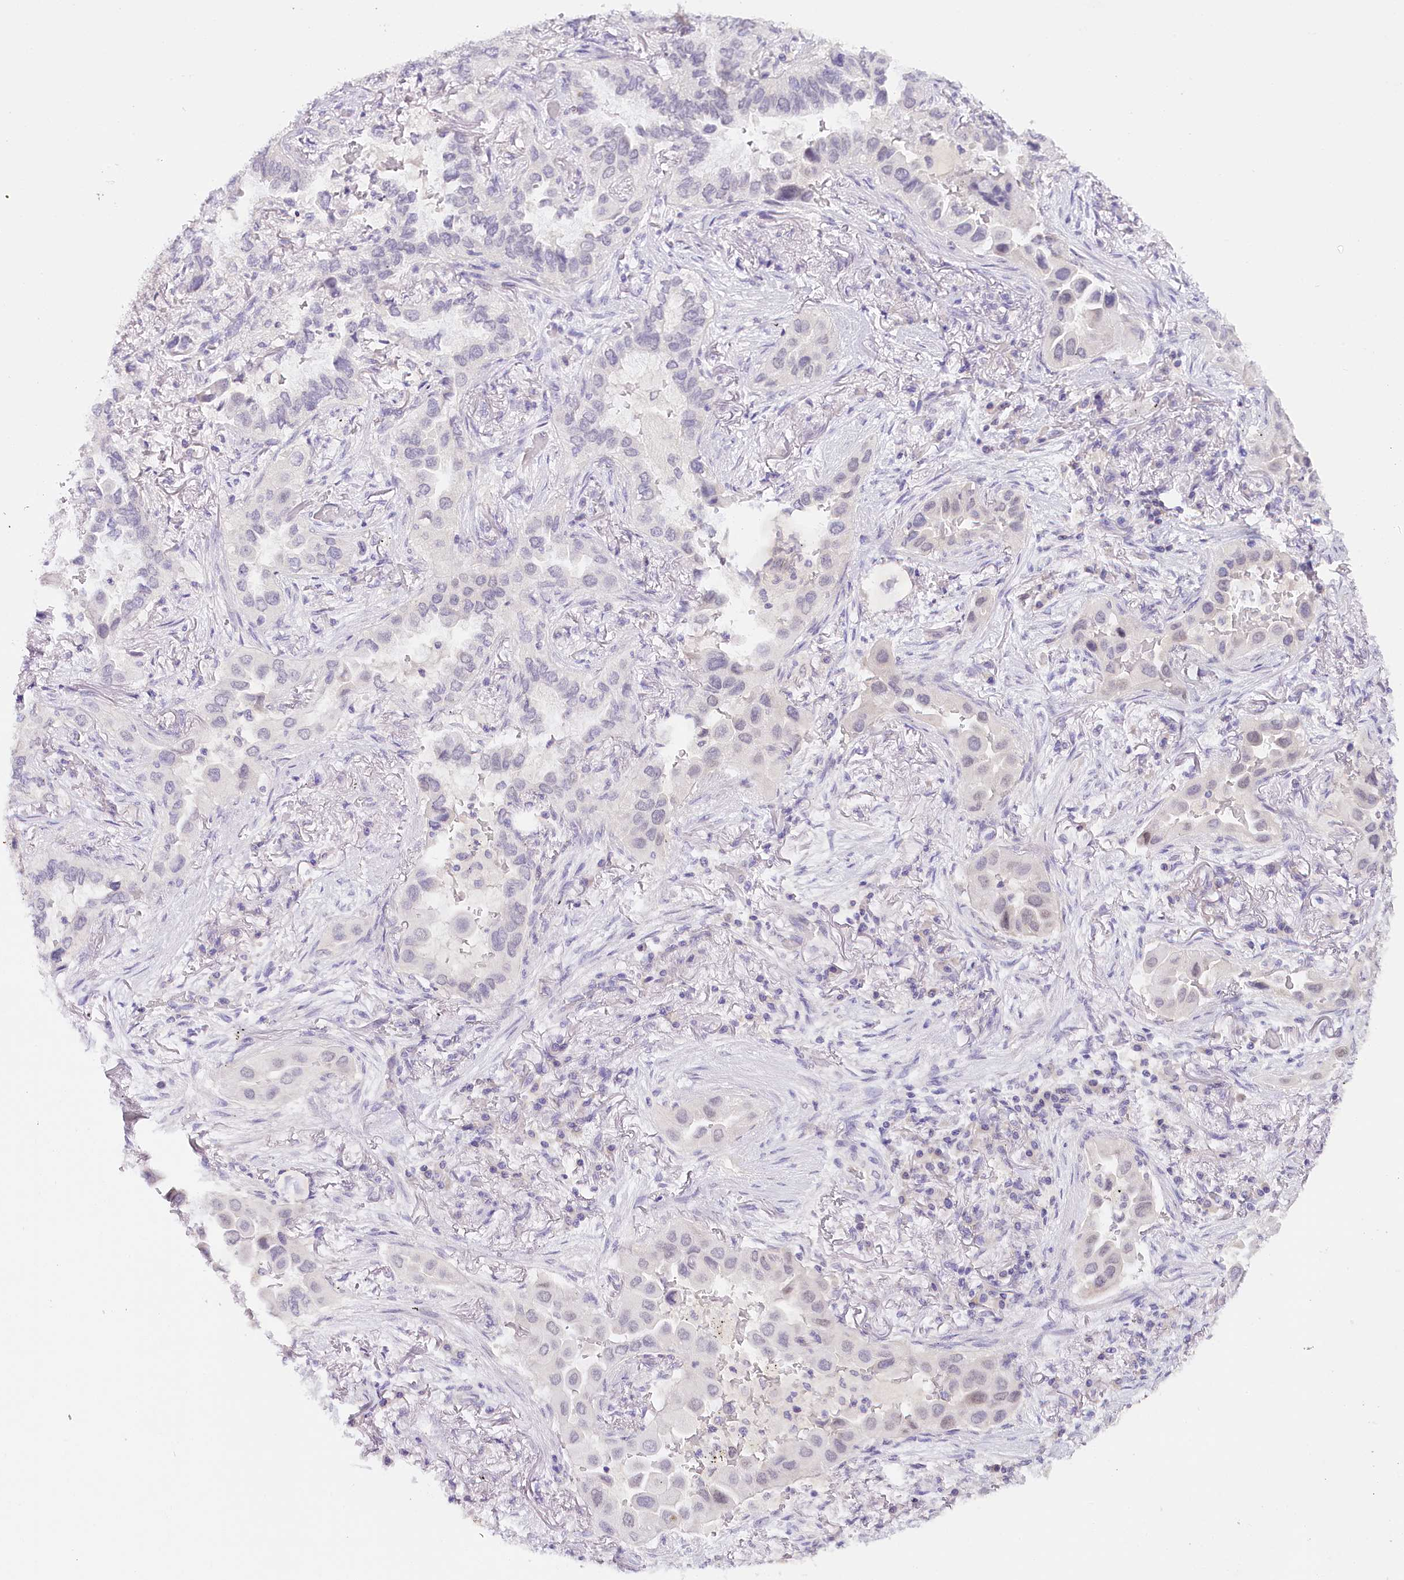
{"staining": {"intensity": "negative", "quantity": "none", "location": "none"}, "tissue": "lung cancer", "cell_type": "Tumor cells", "image_type": "cancer", "snomed": [{"axis": "morphology", "description": "Adenocarcinoma, NOS"}, {"axis": "topography", "description": "Lung"}], "caption": "Immunohistochemistry photomicrograph of human lung cancer (adenocarcinoma) stained for a protein (brown), which shows no staining in tumor cells. (Stains: DAB IHC with hematoxylin counter stain, Microscopy: brightfield microscopy at high magnification).", "gene": "TP53", "patient": {"sex": "female", "age": 76}}